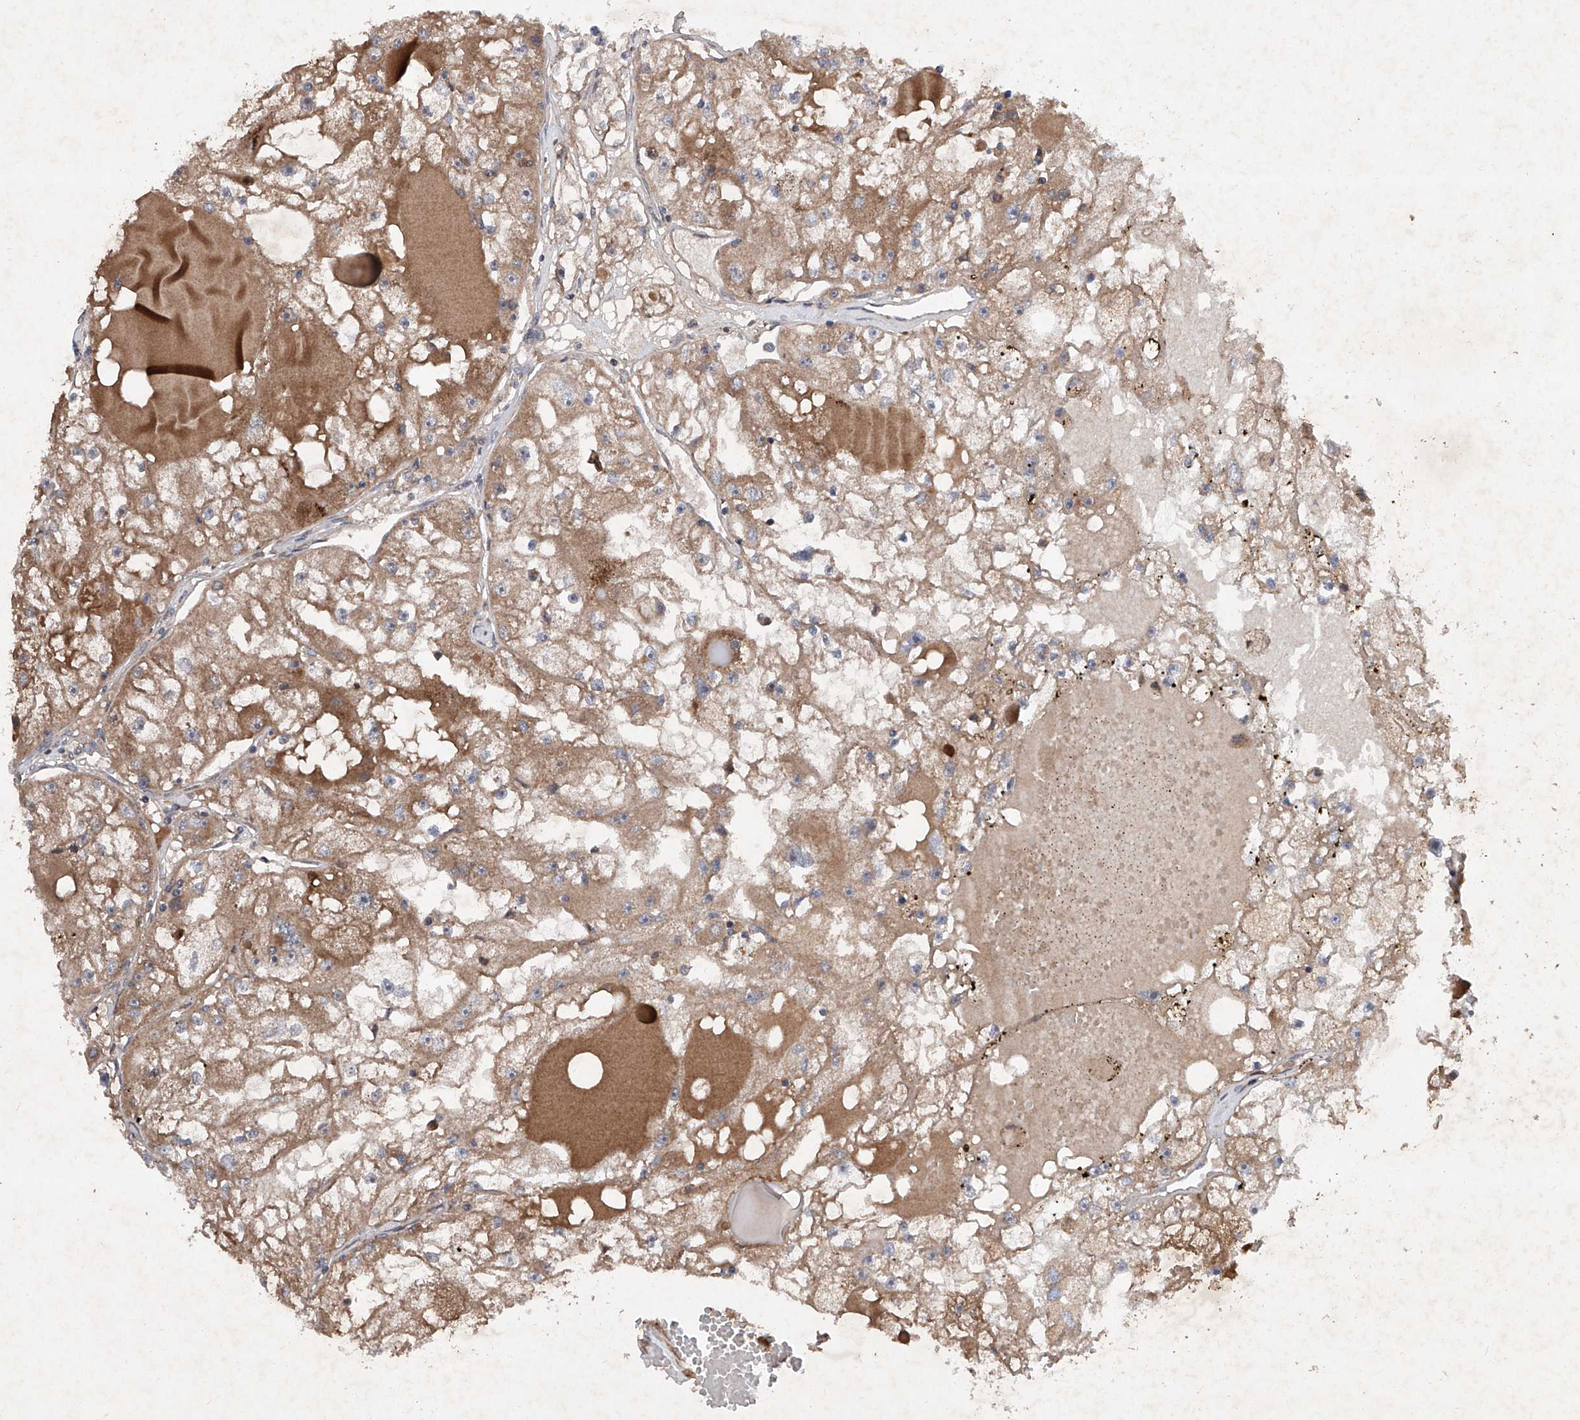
{"staining": {"intensity": "moderate", "quantity": "25%-75%", "location": "cytoplasmic/membranous"}, "tissue": "renal cancer", "cell_type": "Tumor cells", "image_type": "cancer", "snomed": [{"axis": "morphology", "description": "Adenocarcinoma, NOS"}, {"axis": "topography", "description": "Kidney"}], "caption": "A photomicrograph showing moderate cytoplasmic/membranous expression in approximately 25%-75% of tumor cells in renal cancer (adenocarcinoma), as visualized by brown immunohistochemical staining.", "gene": "DAD1", "patient": {"sex": "male", "age": 56}}